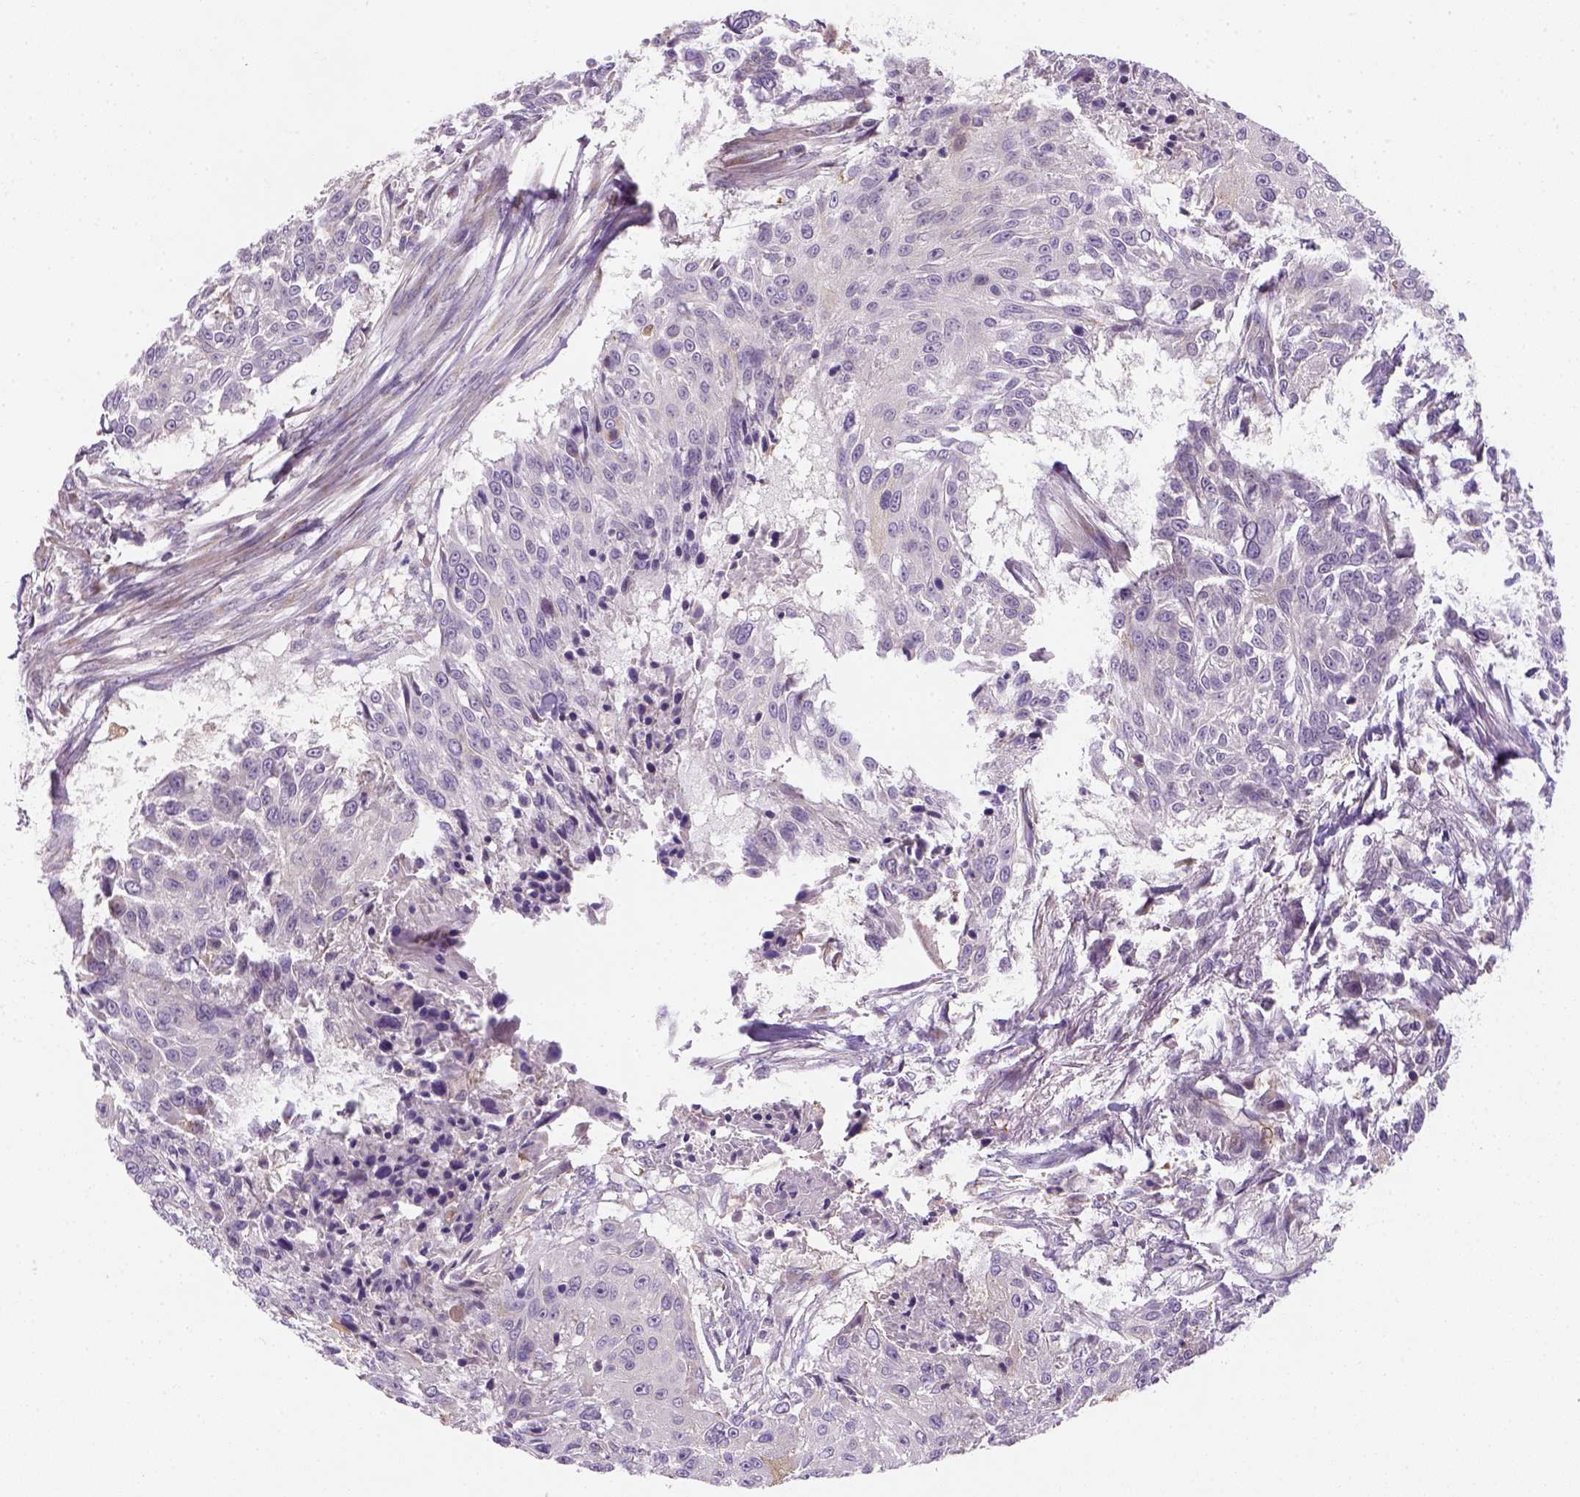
{"staining": {"intensity": "negative", "quantity": "none", "location": "none"}, "tissue": "urothelial cancer", "cell_type": "Tumor cells", "image_type": "cancer", "snomed": [{"axis": "morphology", "description": "Urothelial carcinoma, NOS"}, {"axis": "topography", "description": "Urinary bladder"}], "caption": "DAB (3,3'-diaminobenzidine) immunohistochemical staining of human urothelial cancer demonstrates no significant staining in tumor cells.", "gene": "CACNB1", "patient": {"sex": "male", "age": 55}}